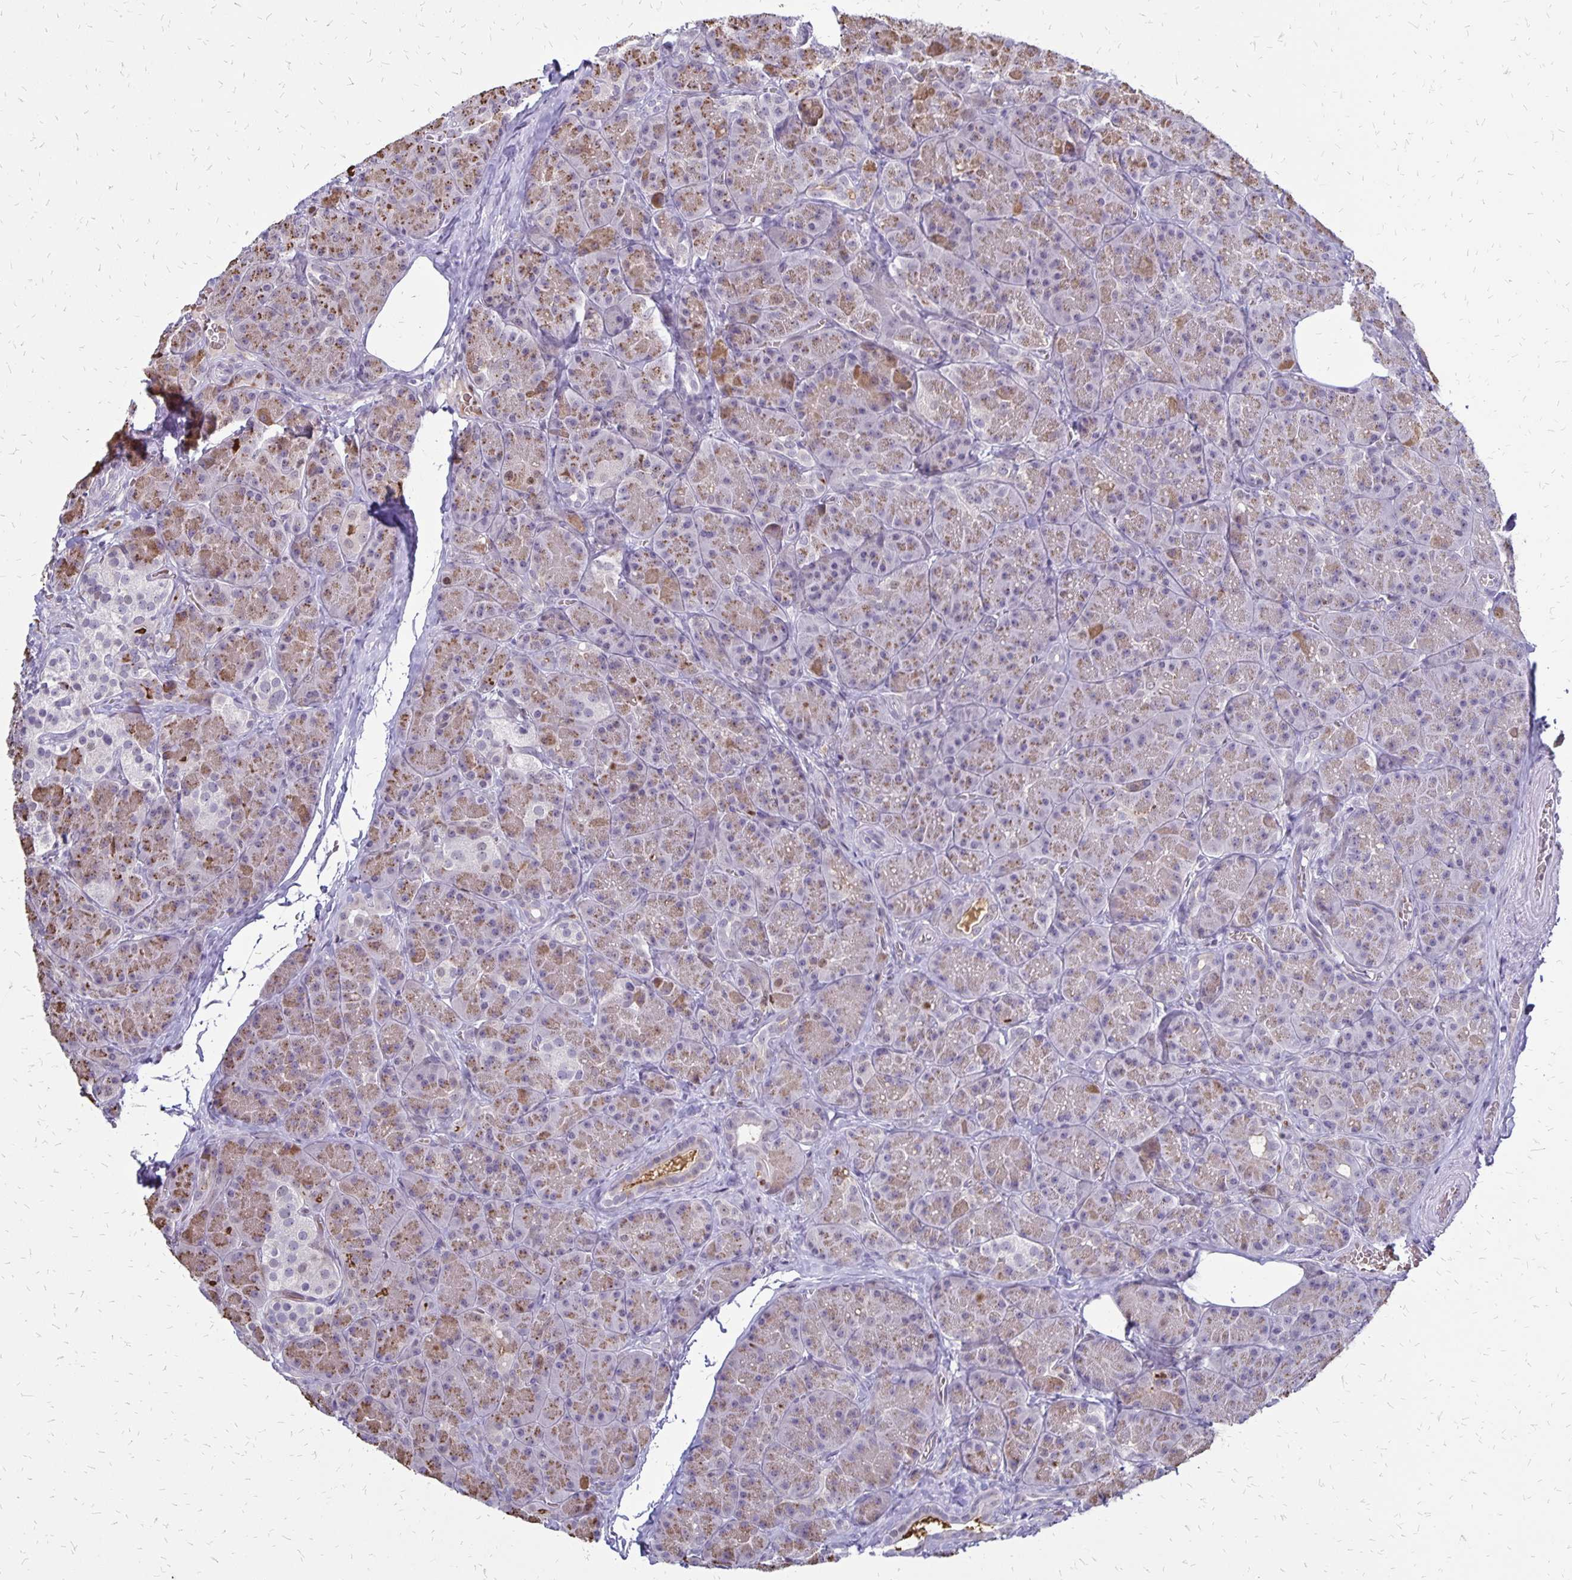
{"staining": {"intensity": "weak", "quantity": "25%-75%", "location": "cytoplasmic/membranous"}, "tissue": "pancreas", "cell_type": "Exocrine glandular cells", "image_type": "normal", "snomed": [{"axis": "morphology", "description": "Normal tissue, NOS"}, {"axis": "topography", "description": "Pancreas"}], "caption": "Protein analysis of normal pancreas displays weak cytoplasmic/membranous staining in about 25%-75% of exocrine glandular cells. The staining was performed using DAB (3,3'-diaminobenzidine) to visualize the protein expression in brown, while the nuclei were stained in blue with hematoxylin (Magnification: 20x).", "gene": "DCK", "patient": {"sex": "male", "age": 57}}